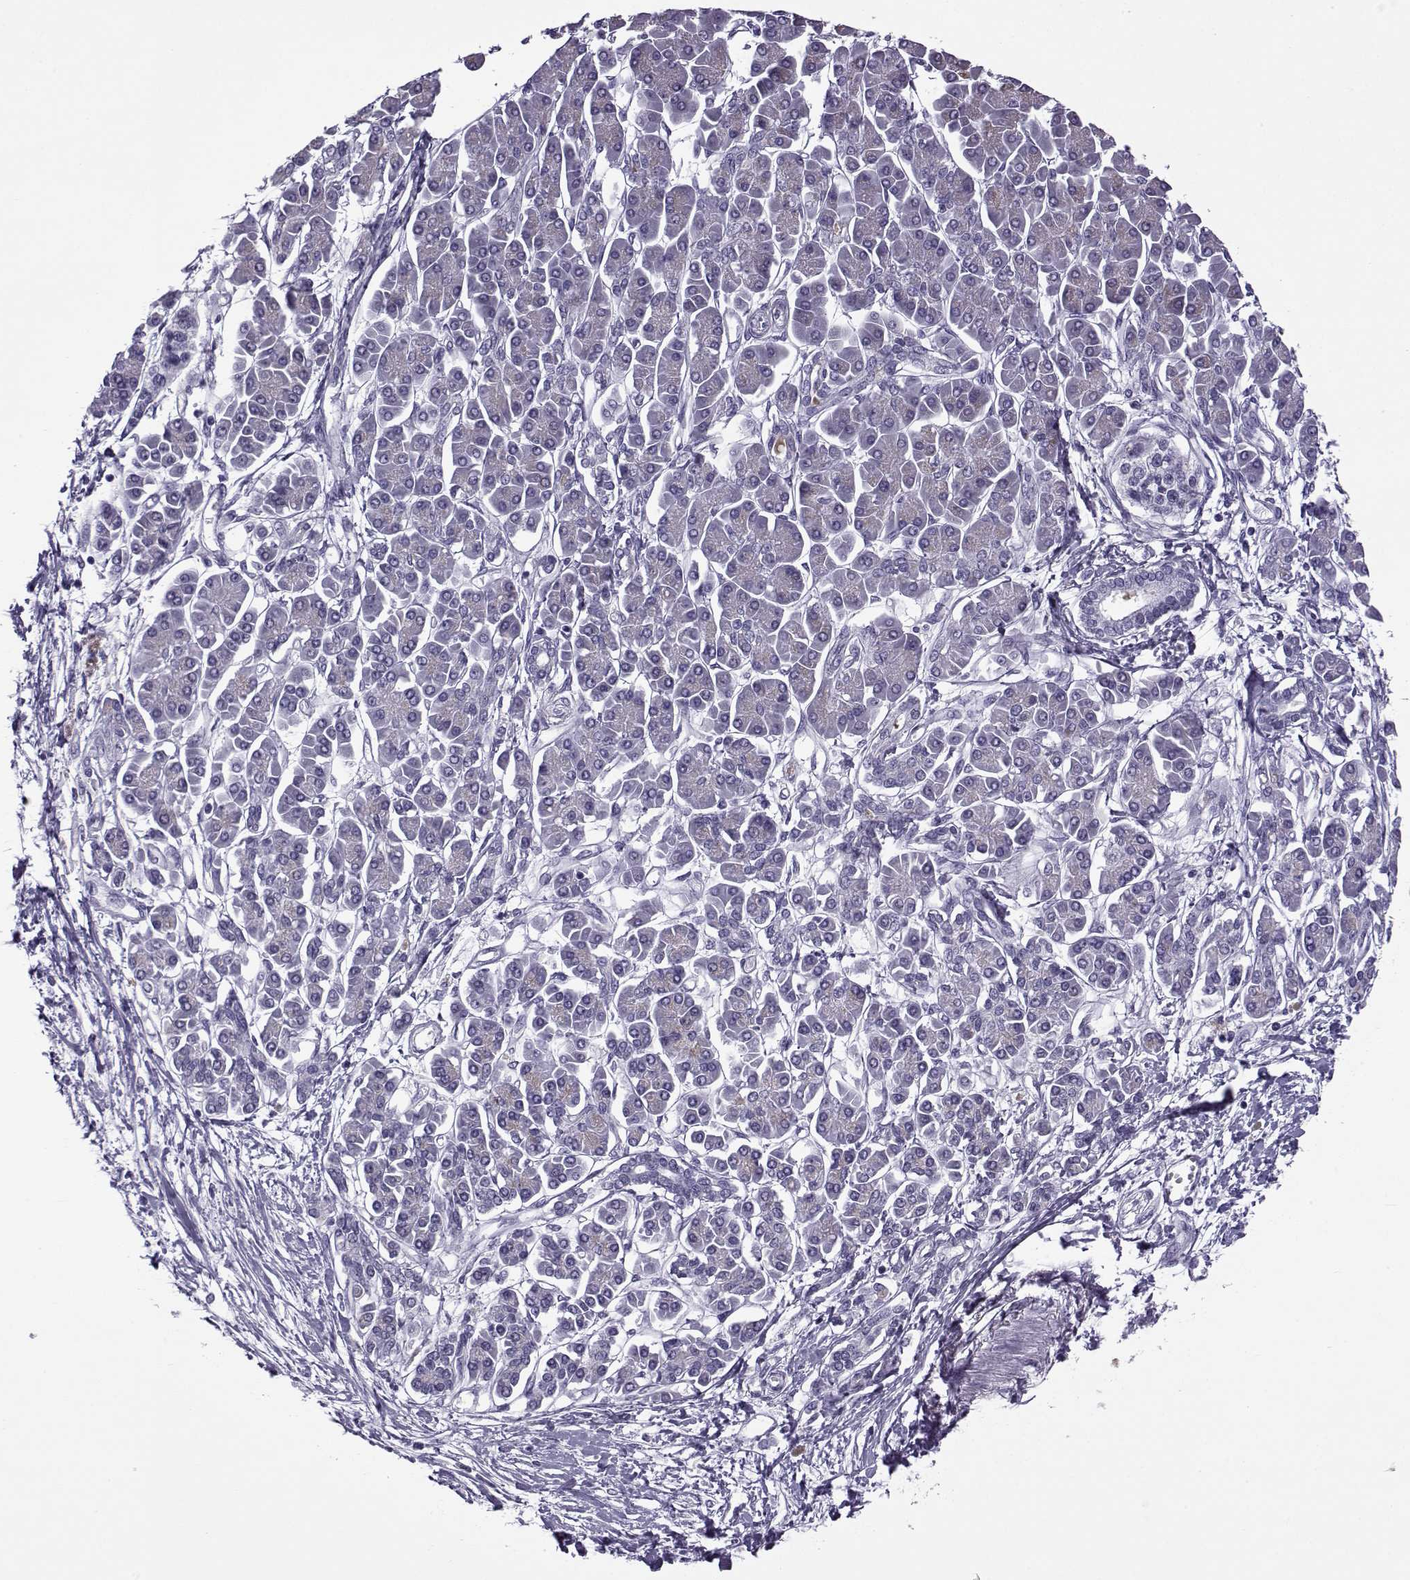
{"staining": {"intensity": "negative", "quantity": "none", "location": "none"}, "tissue": "pancreatic cancer", "cell_type": "Tumor cells", "image_type": "cancer", "snomed": [{"axis": "morphology", "description": "Adenocarcinoma, NOS"}, {"axis": "topography", "description": "Pancreas"}], "caption": "Immunohistochemistry (IHC) of human adenocarcinoma (pancreatic) reveals no positivity in tumor cells.", "gene": "OIP5", "patient": {"sex": "female", "age": 77}}